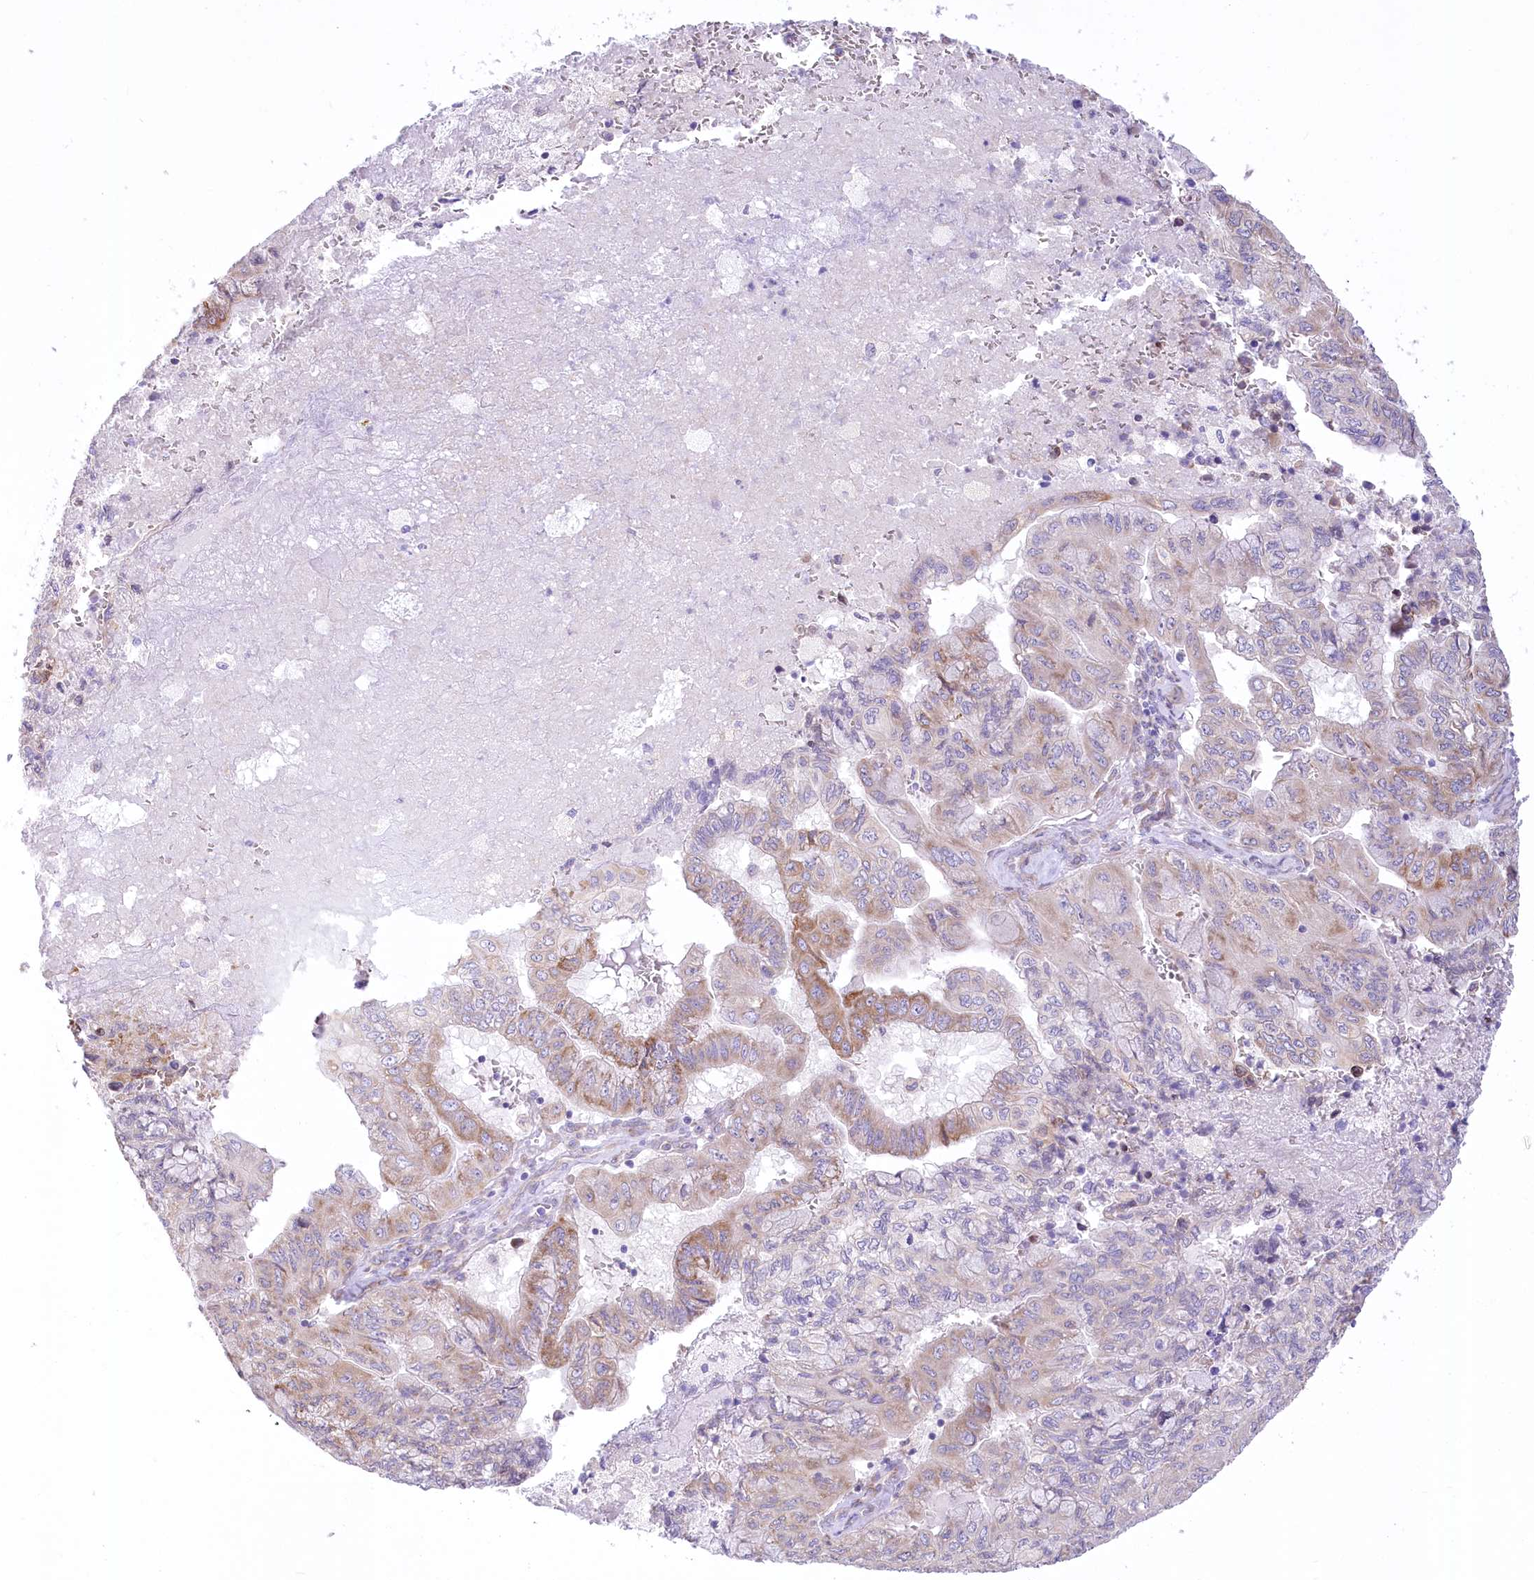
{"staining": {"intensity": "moderate", "quantity": "<25%", "location": "cytoplasmic/membranous"}, "tissue": "pancreatic cancer", "cell_type": "Tumor cells", "image_type": "cancer", "snomed": [{"axis": "morphology", "description": "Adenocarcinoma, NOS"}, {"axis": "topography", "description": "Pancreas"}], "caption": "A histopathology image of pancreatic cancer (adenocarcinoma) stained for a protein reveals moderate cytoplasmic/membranous brown staining in tumor cells.", "gene": "STT3B", "patient": {"sex": "male", "age": 51}}